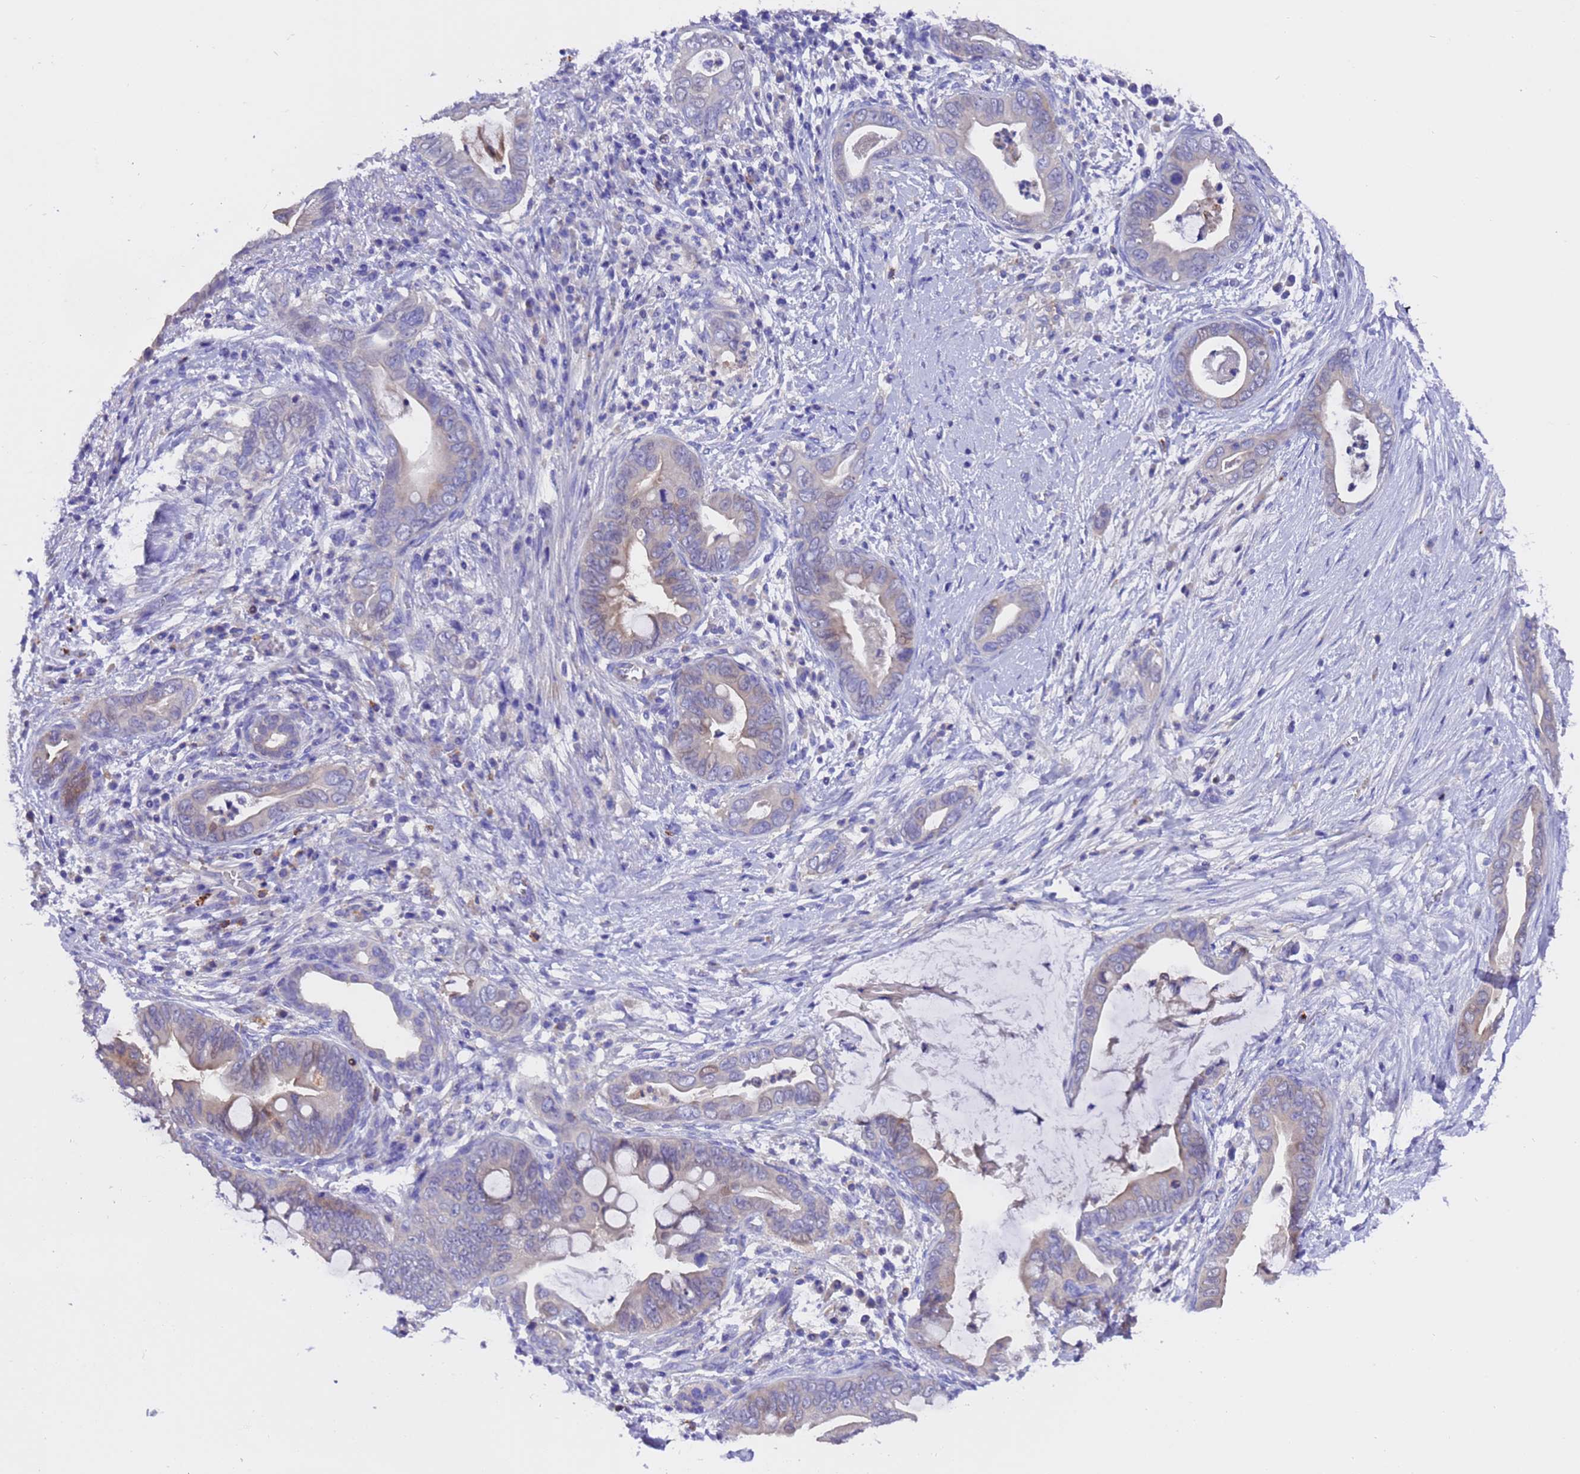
{"staining": {"intensity": "weak", "quantity": "<25%", "location": "cytoplasmic/membranous"}, "tissue": "pancreatic cancer", "cell_type": "Tumor cells", "image_type": "cancer", "snomed": [{"axis": "morphology", "description": "Adenocarcinoma, NOS"}, {"axis": "topography", "description": "Pancreas"}], "caption": "Immunohistochemical staining of human pancreatic adenocarcinoma exhibits no significant positivity in tumor cells.", "gene": "ELP6", "patient": {"sex": "male", "age": 75}}